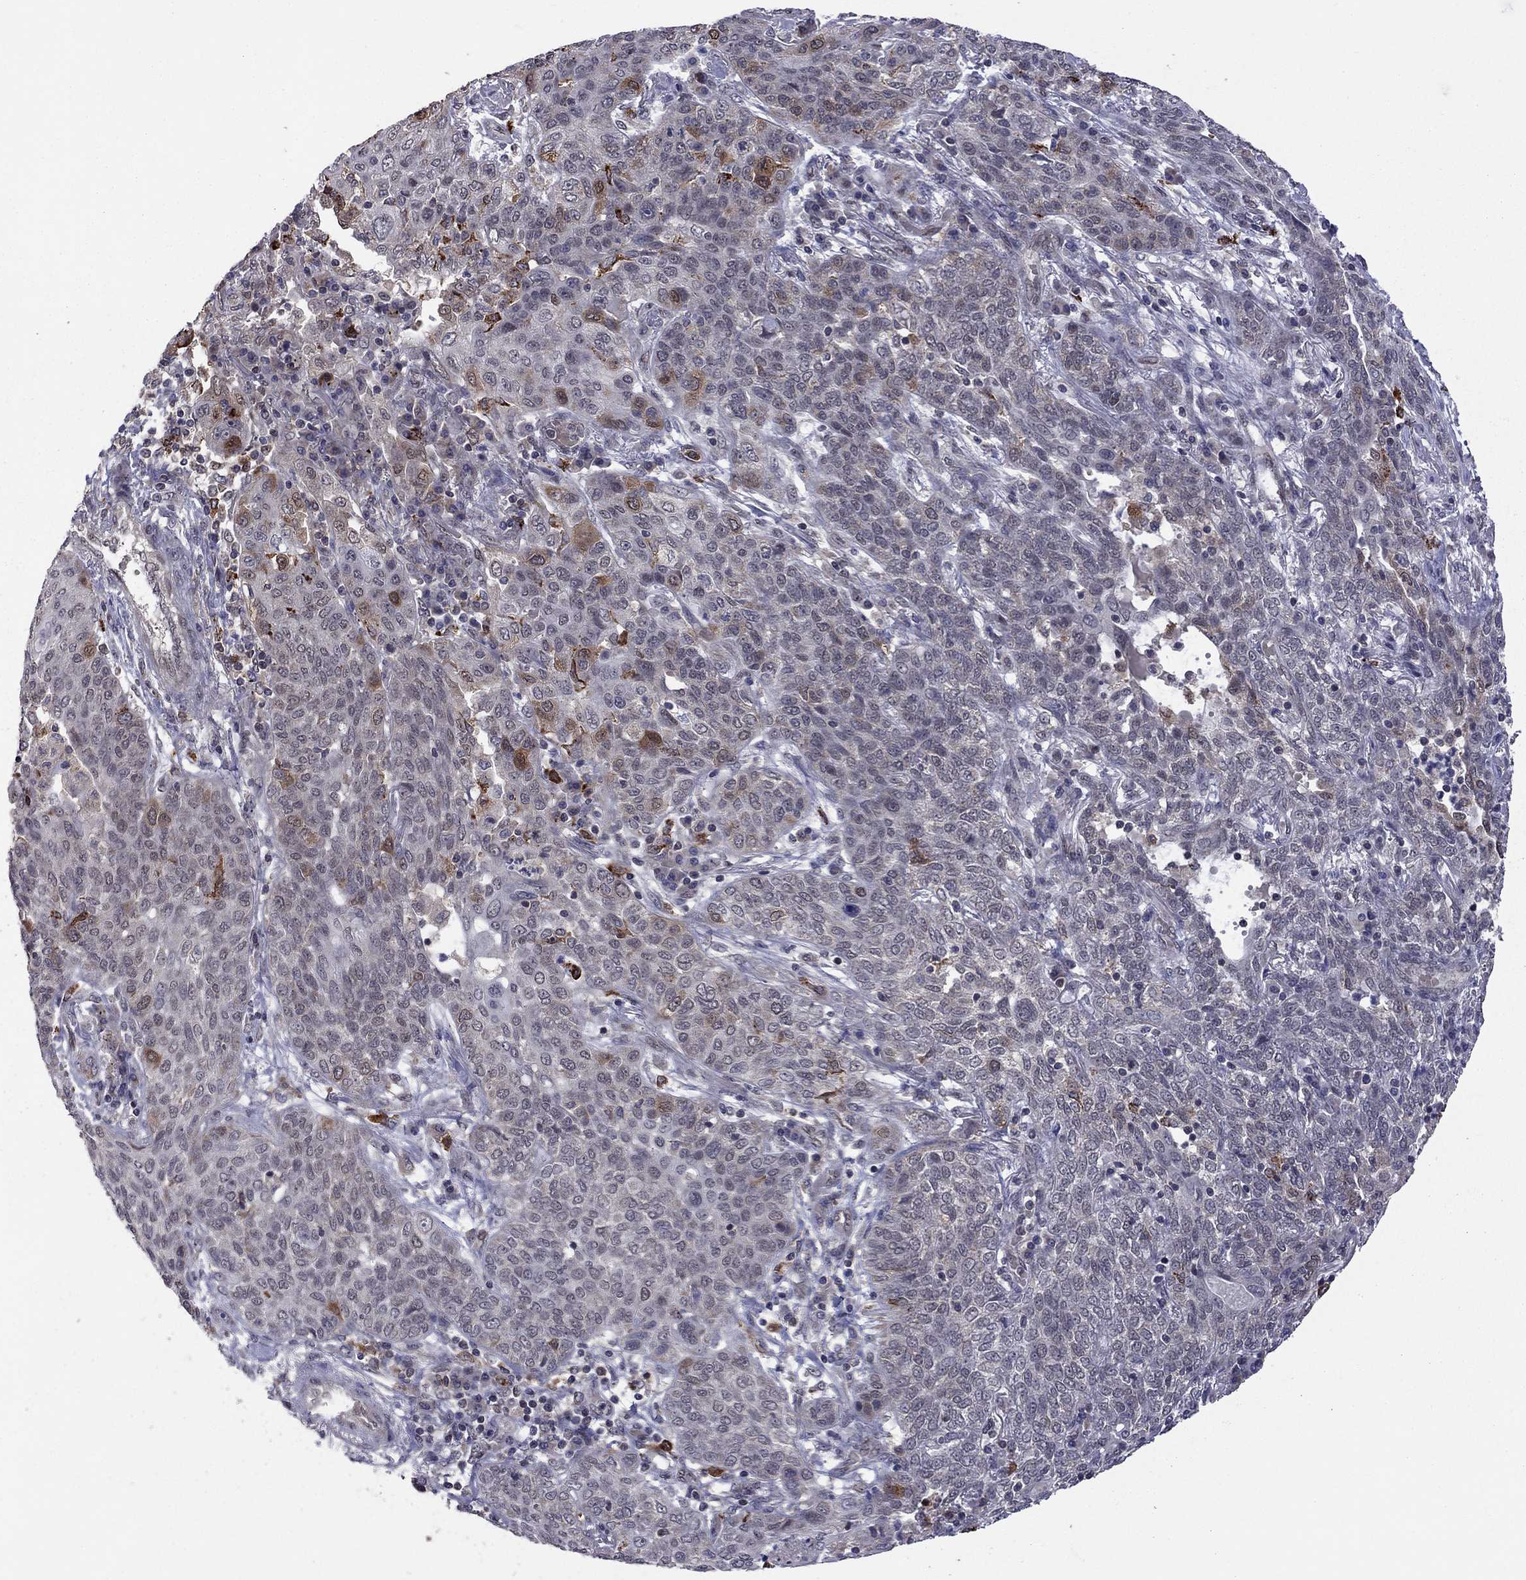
{"staining": {"intensity": "strong", "quantity": "<25%", "location": "cytoplasmic/membranous"}, "tissue": "lung cancer", "cell_type": "Tumor cells", "image_type": "cancer", "snomed": [{"axis": "morphology", "description": "Squamous cell carcinoma, NOS"}, {"axis": "topography", "description": "Lung"}], "caption": "The histopathology image exhibits immunohistochemical staining of lung cancer. There is strong cytoplasmic/membranous staining is seen in approximately <25% of tumor cells.", "gene": "GPAA1", "patient": {"sex": "female", "age": 70}}